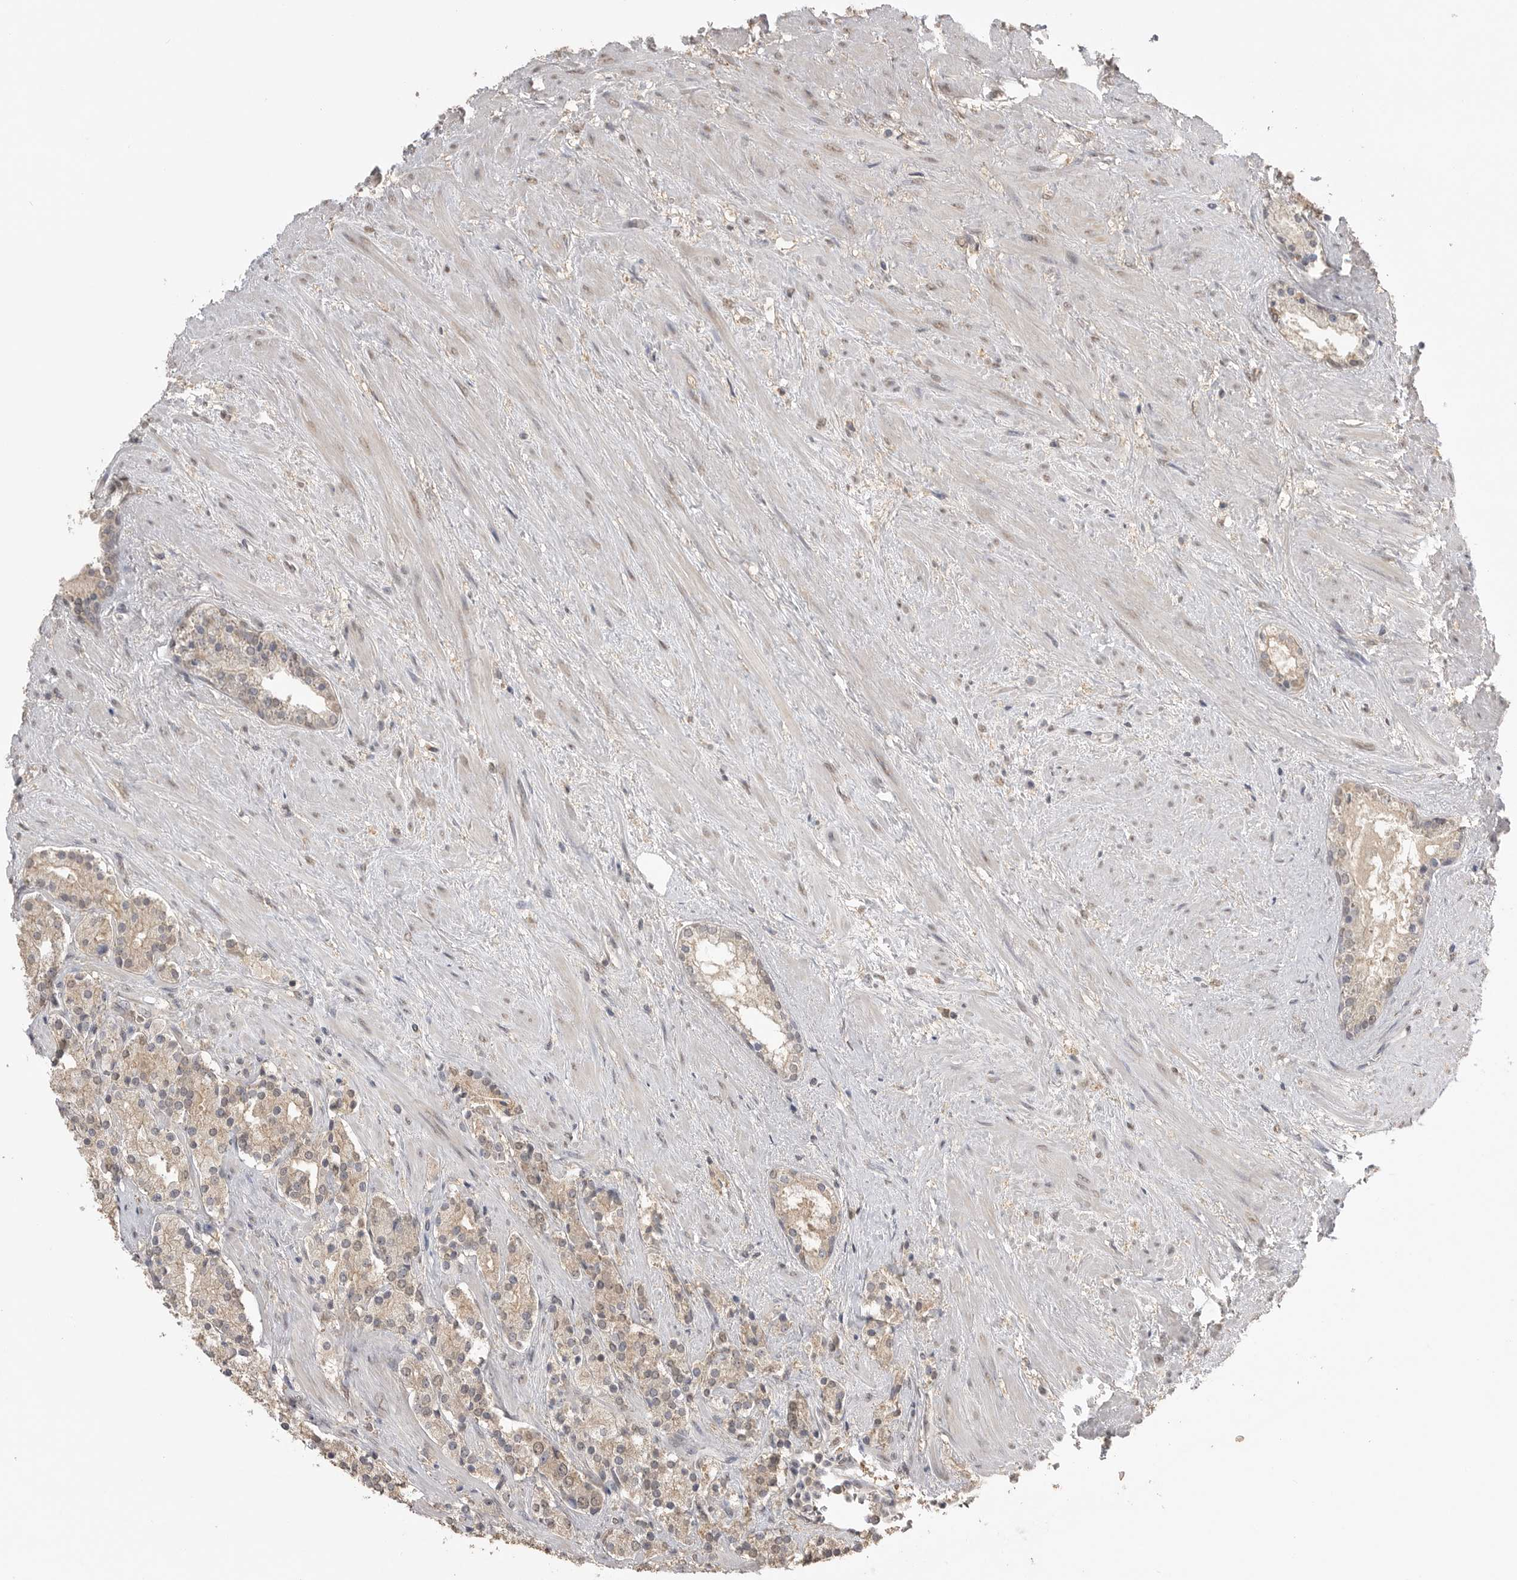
{"staining": {"intensity": "weak", "quantity": "25%-75%", "location": "cytoplasmic/membranous,nuclear"}, "tissue": "prostate cancer", "cell_type": "Tumor cells", "image_type": "cancer", "snomed": [{"axis": "morphology", "description": "Adenocarcinoma, High grade"}, {"axis": "topography", "description": "Prostate"}], "caption": "Immunohistochemical staining of prostate adenocarcinoma (high-grade) reveals low levels of weak cytoplasmic/membranous and nuclear protein positivity in about 25%-75% of tumor cells.", "gene": "ASPSCR1", "patient": {"sex": "male", "age": 71}}